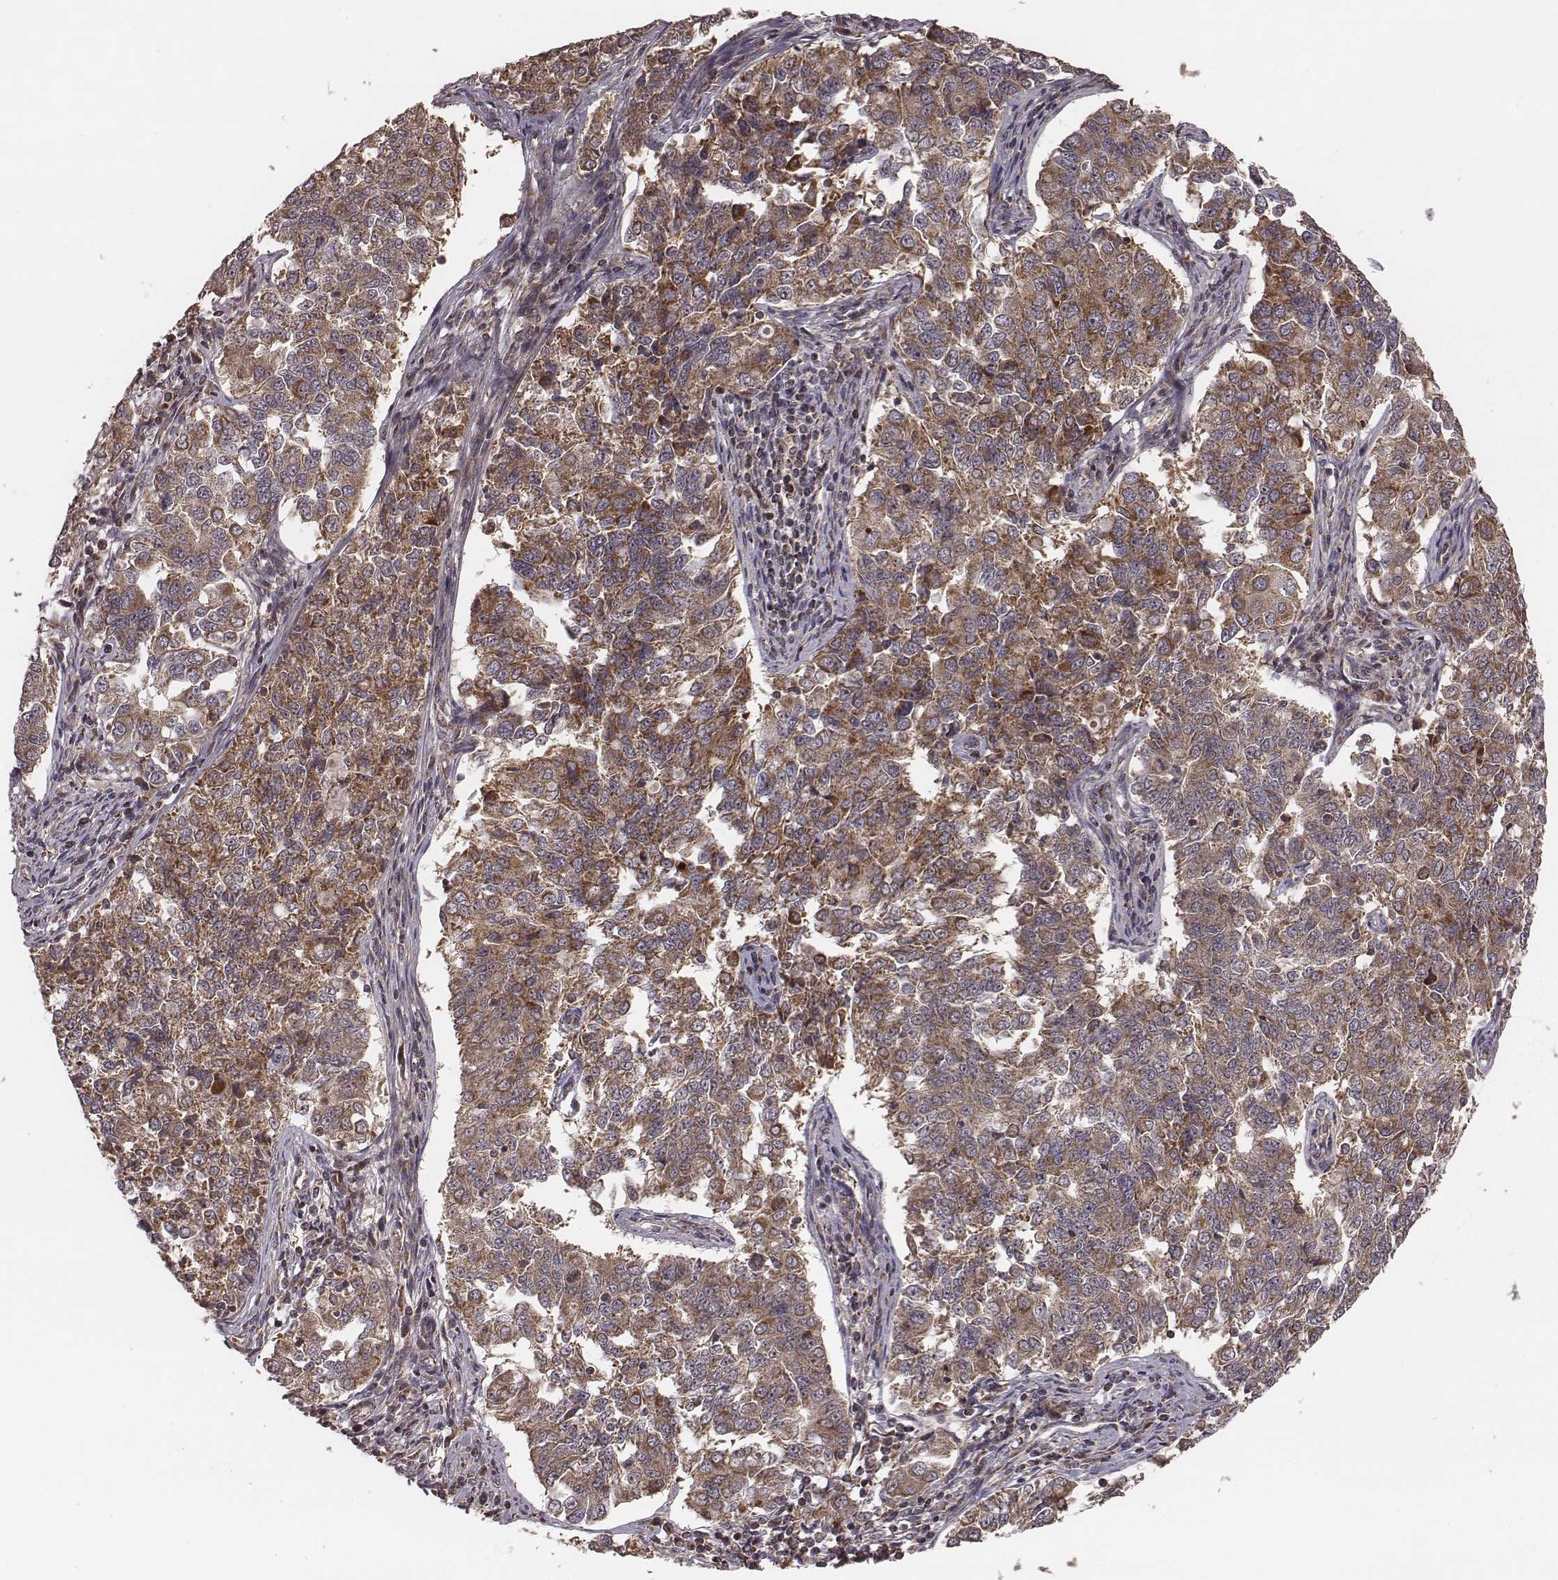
{"staining": {"intensity": "moderate", "quantity": ">75%", "location": "cytoplasmic/membranous"}, "tissue": "endometrial cancer", "cell_type": "Tumor cells", "image_type": "cancer", "snomed": [{"axis": "morphology", "description": "Adenocarcinoma, NOS"}, {"axis": "topography", "description": "Endometrium"}], "caption": "Moderate cytoplasmic/membranous expression for a protein is seen in about >75% of tumor cells of endometrial cancer (adenocarcinoma) using IHC.", "gene": "ZDHHC21", "patient": {"sex": "female", "age": 43}}